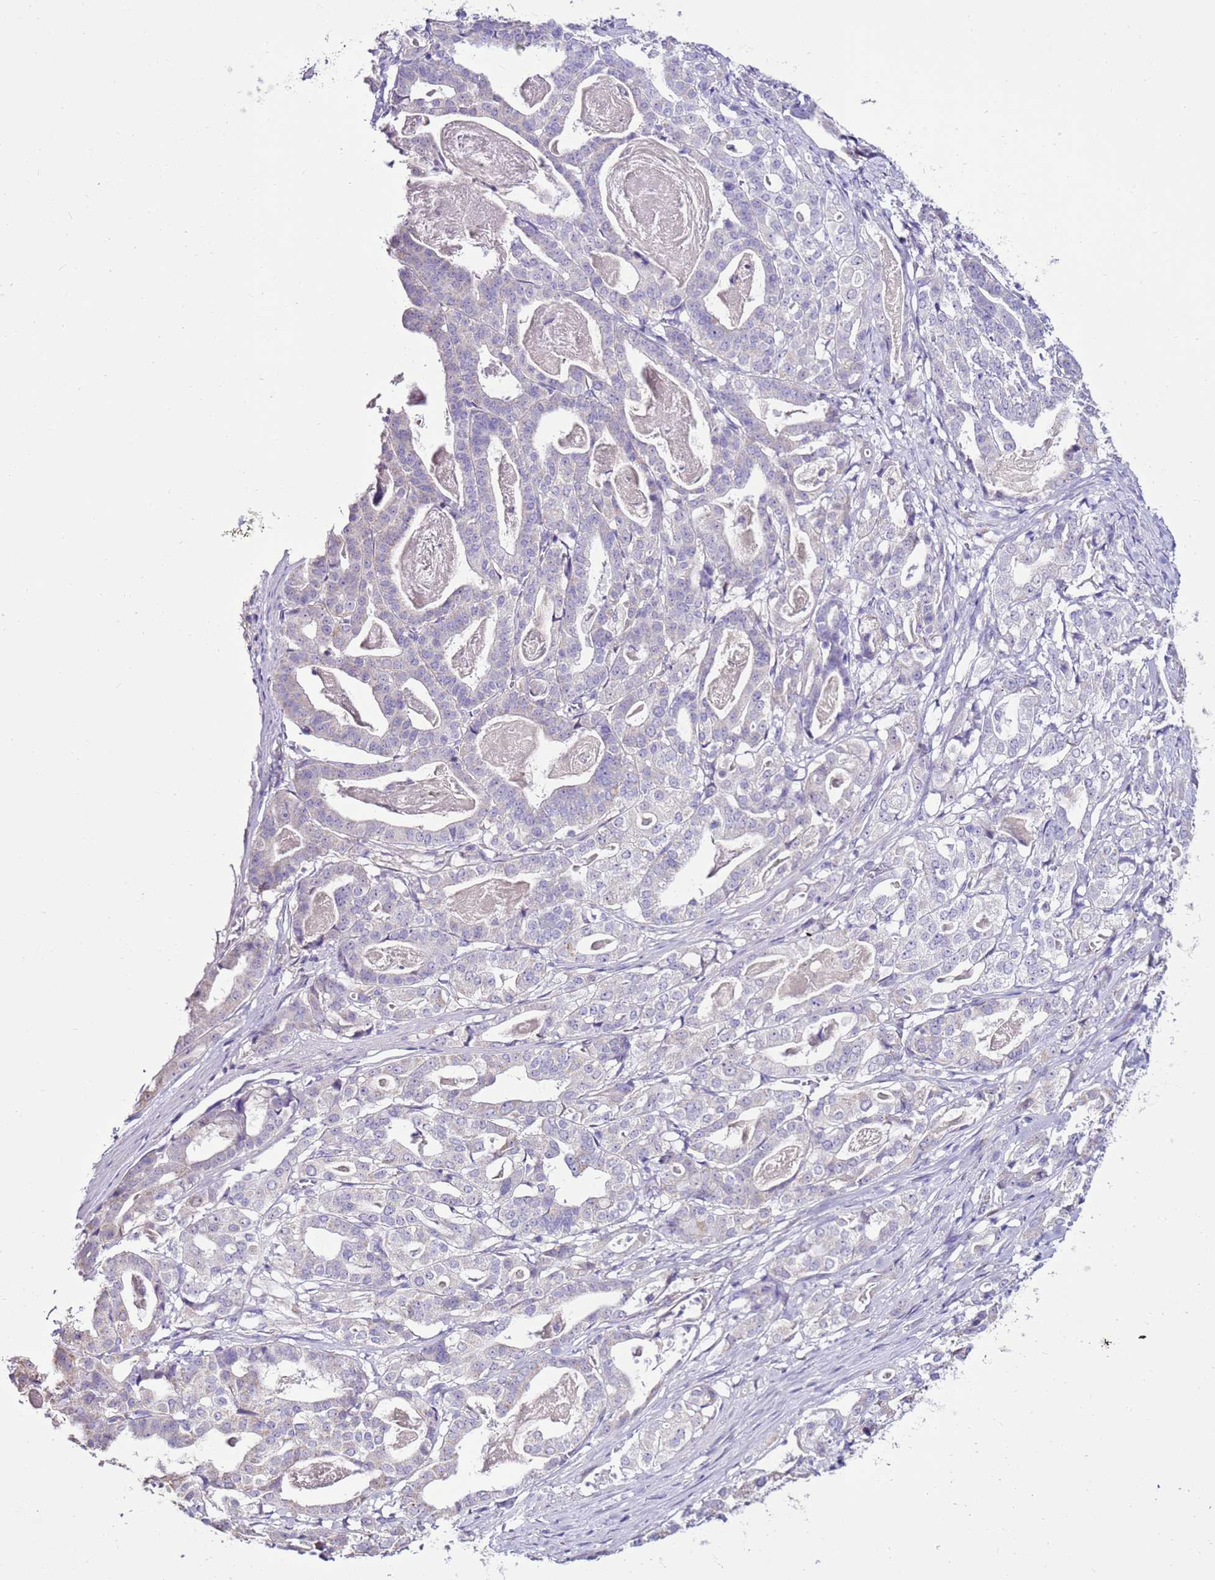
{"staining": {"intensity": "negative", "quantity": "none", "location": "none"}, "tissue": "stomach cancer", "cell_type": "Tumor cells", "image_type": "cancer", "snomed": [{"axis": "morphology", "description": "Adenocarcinoma, NOS"}, {"axis": "topography", "description": "Stomach"}], "caption": "A high-resolution photomicrograph shows immunohistochemistry staining of stomach adenocarcinoma, which shows no significant positivity in tumor cells.", "gene": "SLC38A5", "patient": {"sex": "male", "age": 48}}